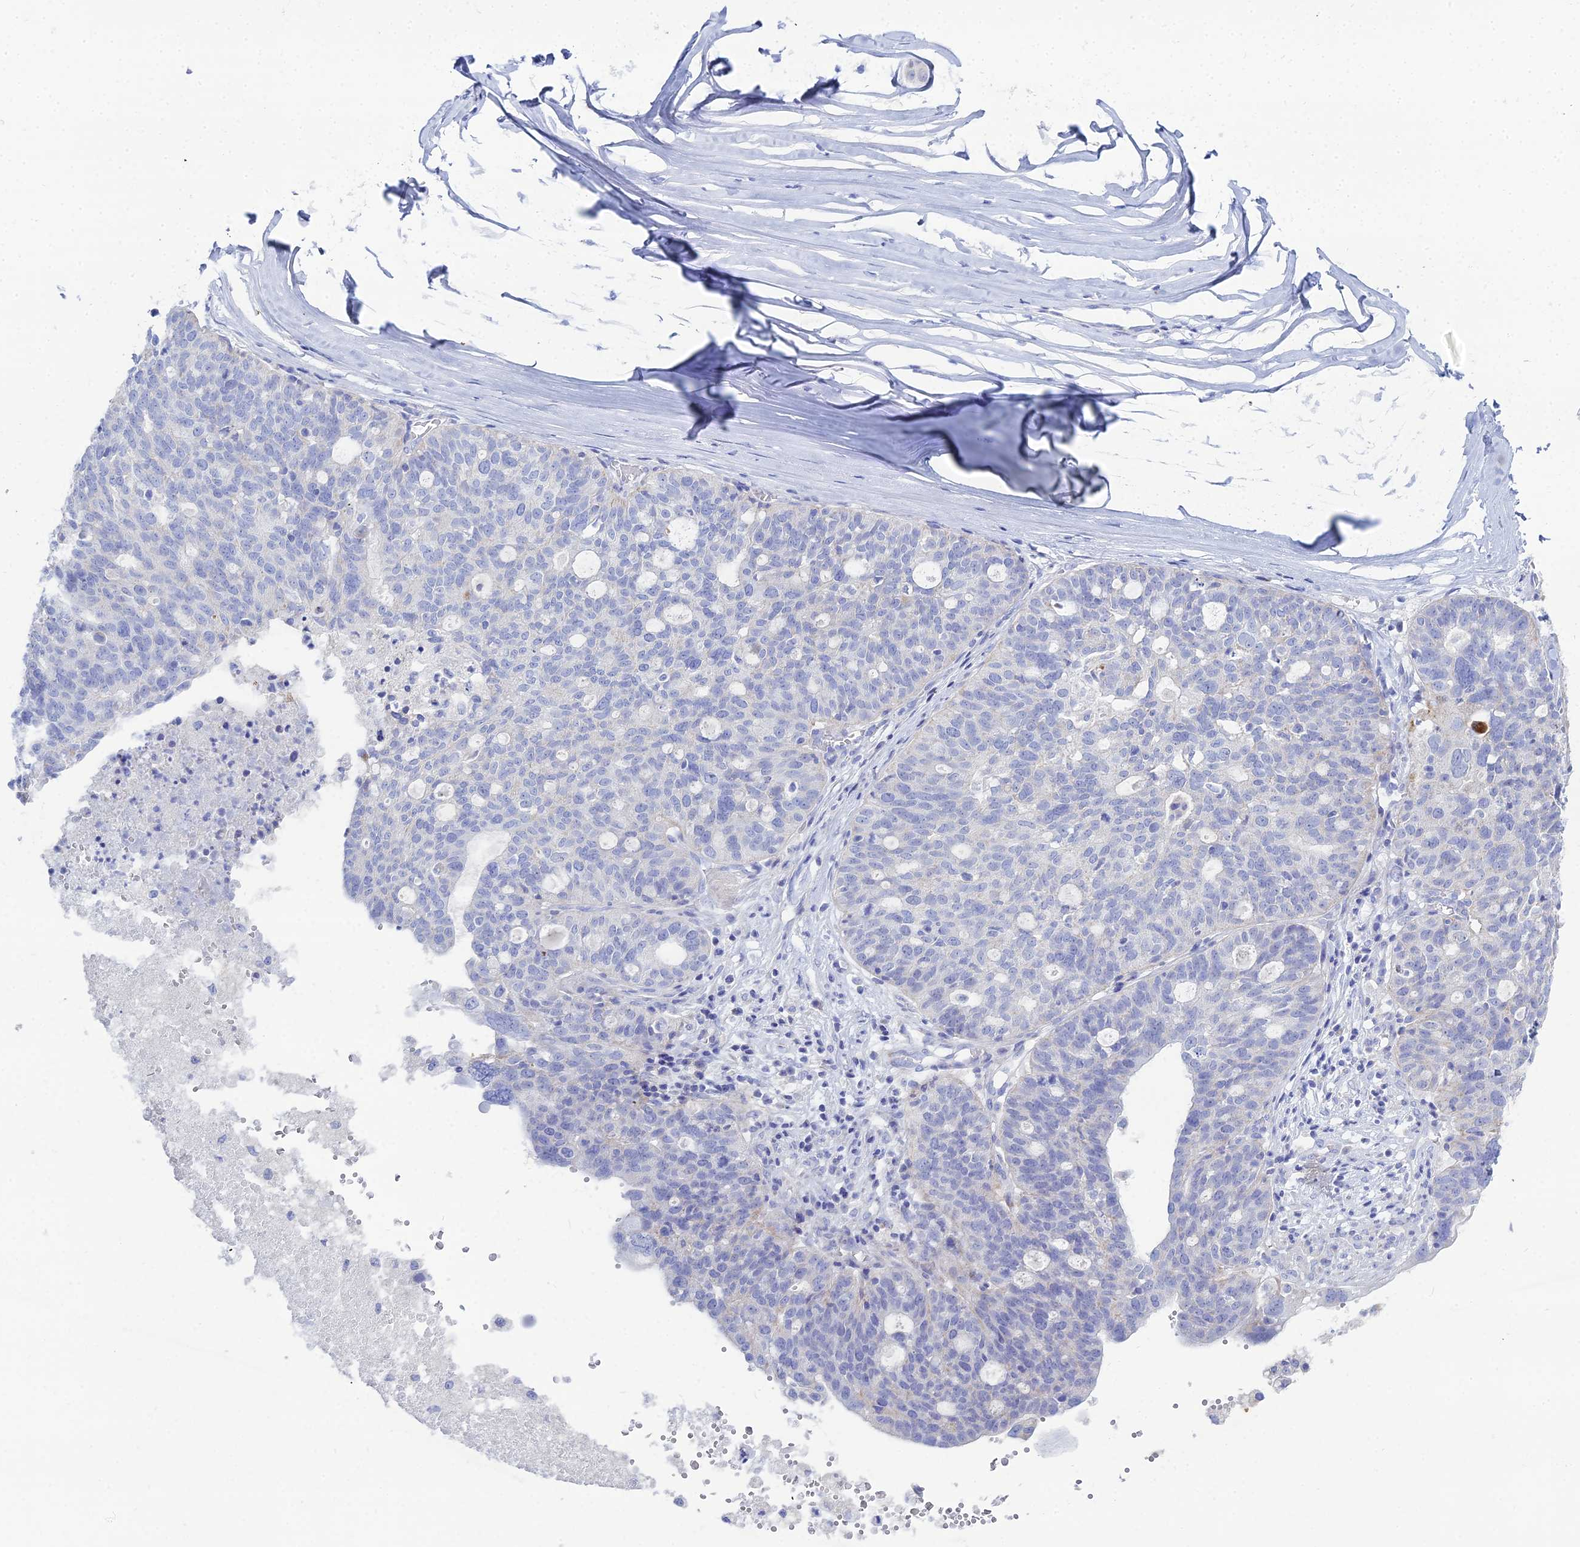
{"staining": {"intensity": "negative", "quantity": "none", "location": "none"}, "tissue": "ovarian cancer", "cell_type": "Tumor cells", "image_type": "cancer", "snomed": [{"axis": "morphology", "description": "Cystadenocarcinoma, serous, NOS"}, {"axis": "topography", "description": "Ovary"}], "caption": "Tumor cells are negative for brown protein staining in serous cystadenocarcinoma (ovarian).", "gene": "DHX34", "patient": {"sex": "female", "age": 59}}